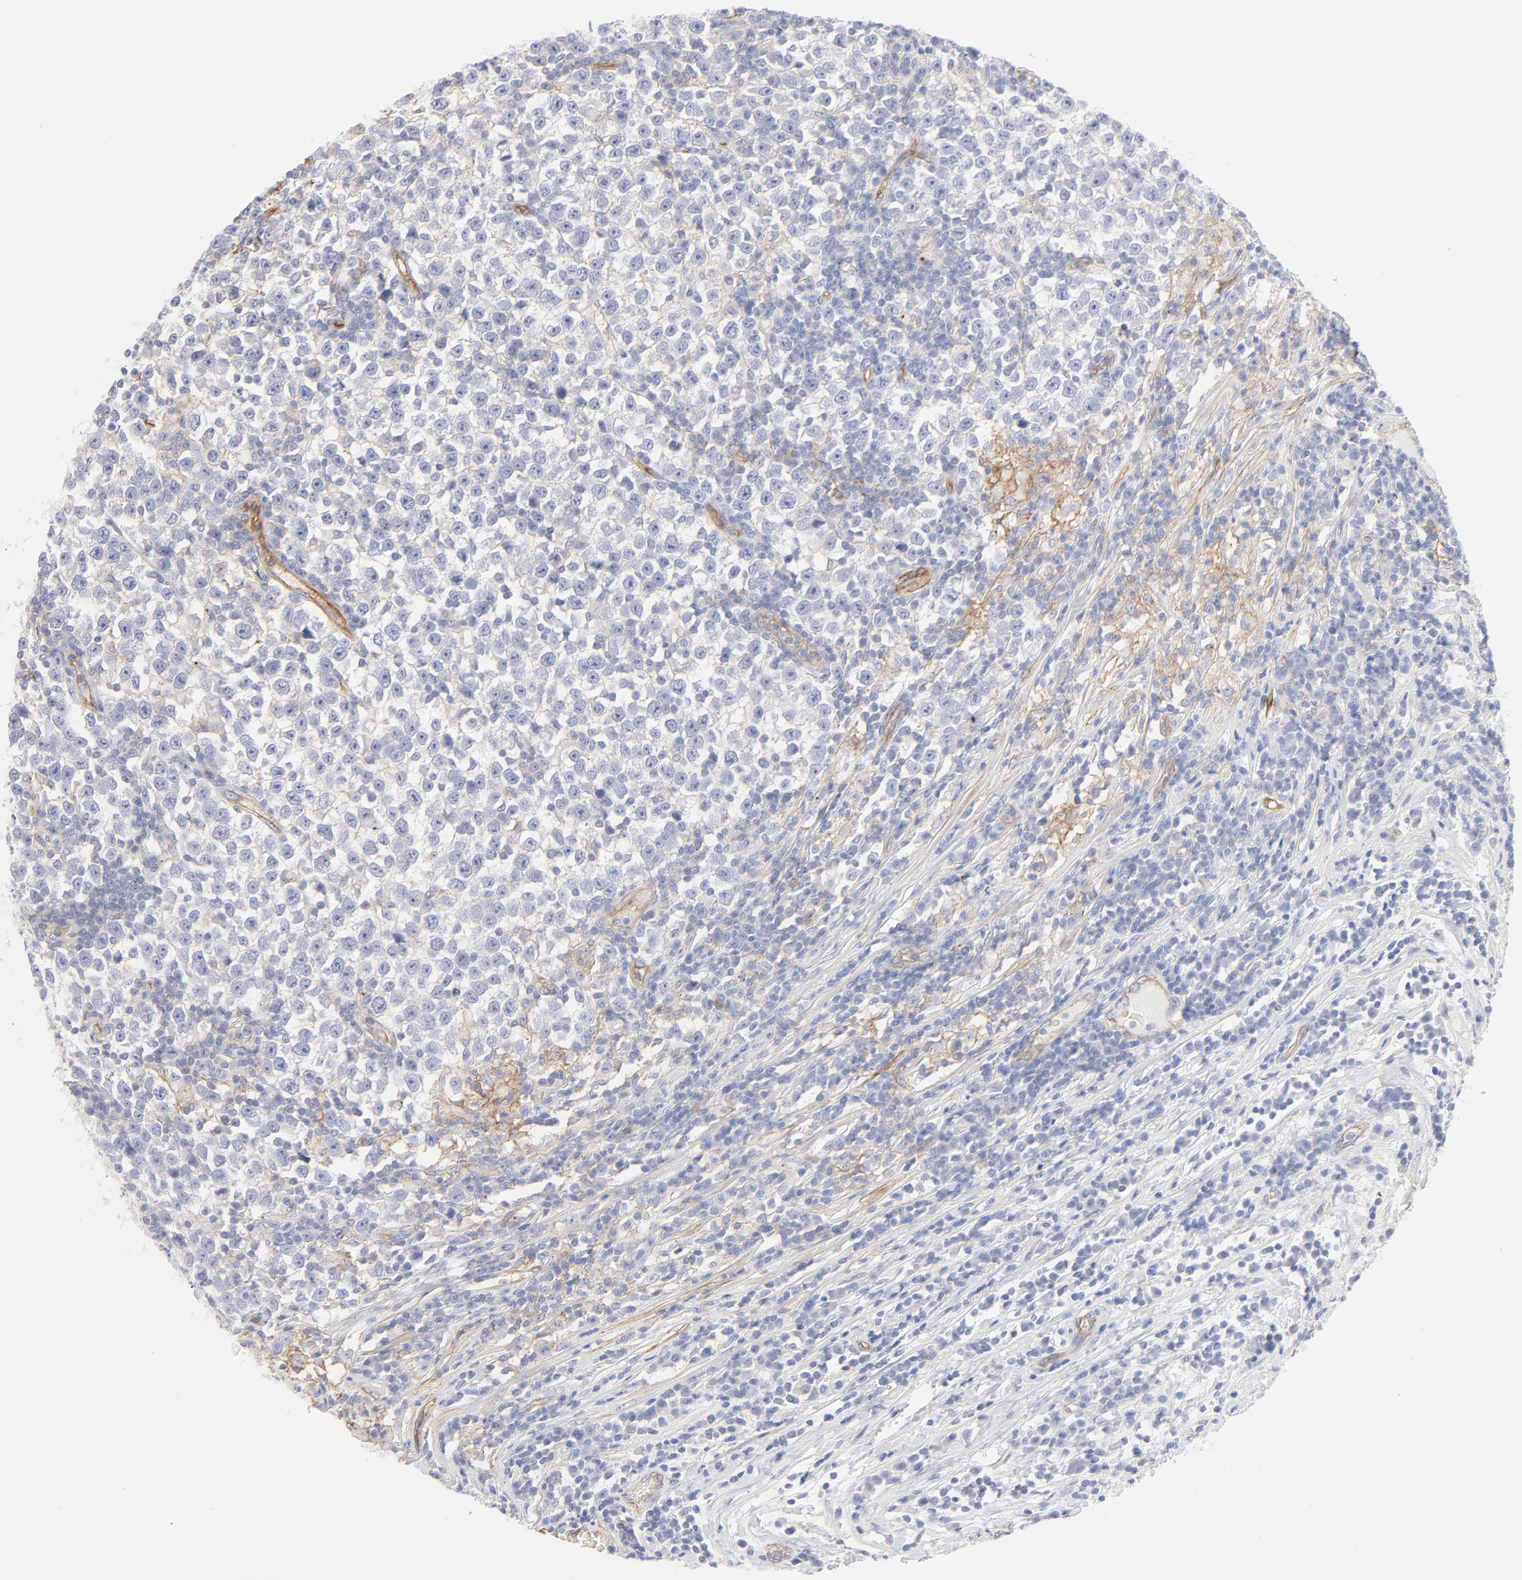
{"staining": {"intensity": "negative", "quantity": "none", "location": "none"}, "tissue": "testis cancer", "cell_type": "Tumor cells", "image_type": "cancer", "snomed": [{"axis": "morphology", "description": "Seminoma, NOS"}, {"axis": "topography", "description": "Testis"}], "caption": "DAB (3,3'-diaminobenzidine) immunohistochemical staining of seminoma (testis) displays no significant expression in tumor cells.", "gene": "ITGA5", "patient": {"sex": "male", "age": 43}}